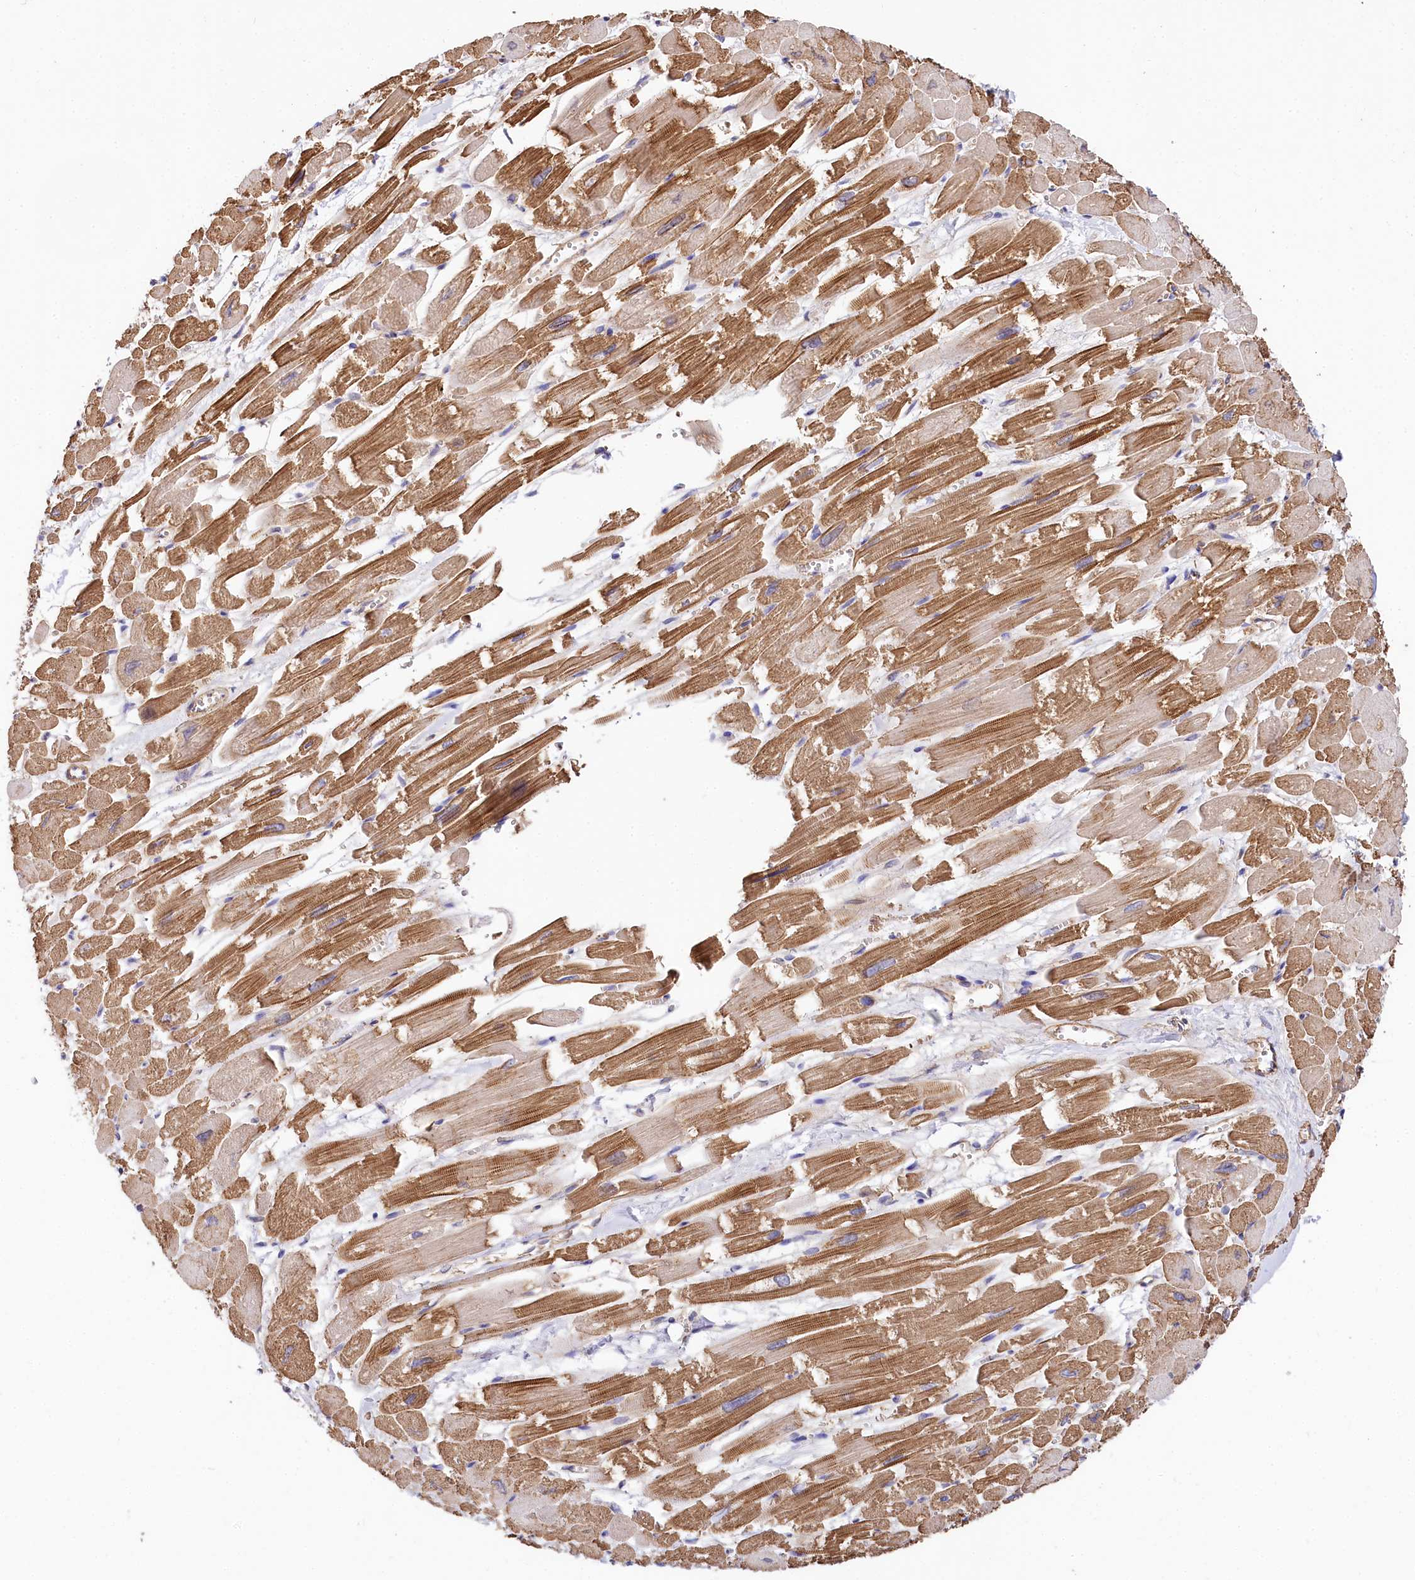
{"staining": {"intensity": "moderate", "quantity": ">75%", "location": "cytoplasmic/membranous"}, "tissue": "heart muscle", "cell_type": "Cardiomyocytes", "image_type": "normal", "snomed": [{"axis": "morphology", "description": "Normal tissue, NOS"}, {"axis": "topography", "description": "Heart"}], "caption": "The immunohistochemical stain highlights moderate cytoplasmic/membranous staining in cardiomyocytes of normal heart muscle.", "gene": "FCHSD2", "patient": {"sex": "male", "age": 54}}